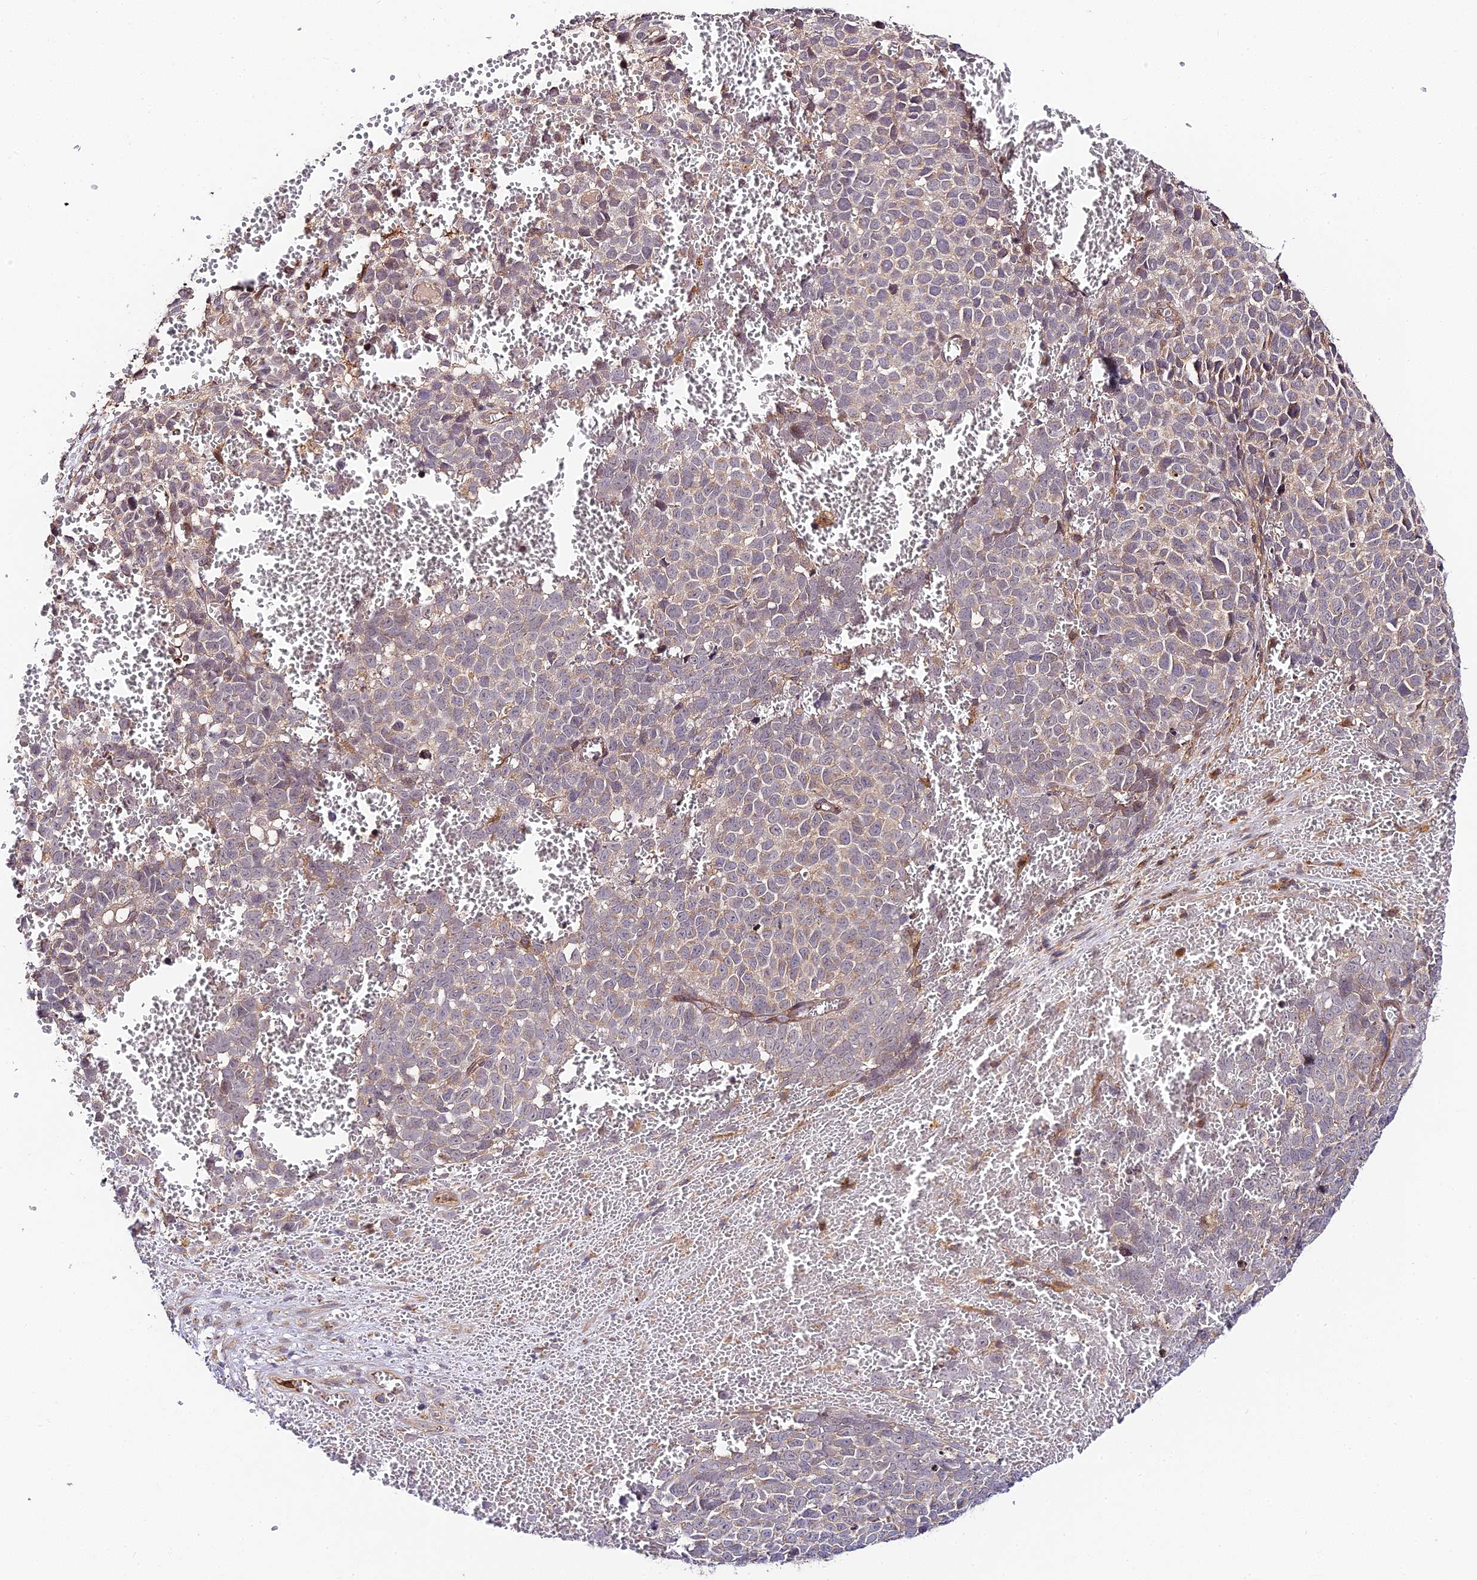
{"staining": {"intensity": "weak", "quantity": "25%-75%", "location": "cytoplasmic/membranous"}, "tissue": "melanoma", "cell_type": "Tumor cells", "image_type": "cancer", "snomed": [{"axis": "morphology", "description": "Malignant melanoma, NOS"}, {"axis": "topography", "description": "Nose, NOS"}], "caption": "Immunohistochemistry of human malignant melanoma reveals low levels of weak cytoplasmic/membranous expression in about 25%-75% of tumor cells. (DAB (3,3'-diaminobenzidine) = brown stain, brightfield microscopy at high magnification).", "gene": "C3orf20", "patient": {"sex": "female", "age": 48}}